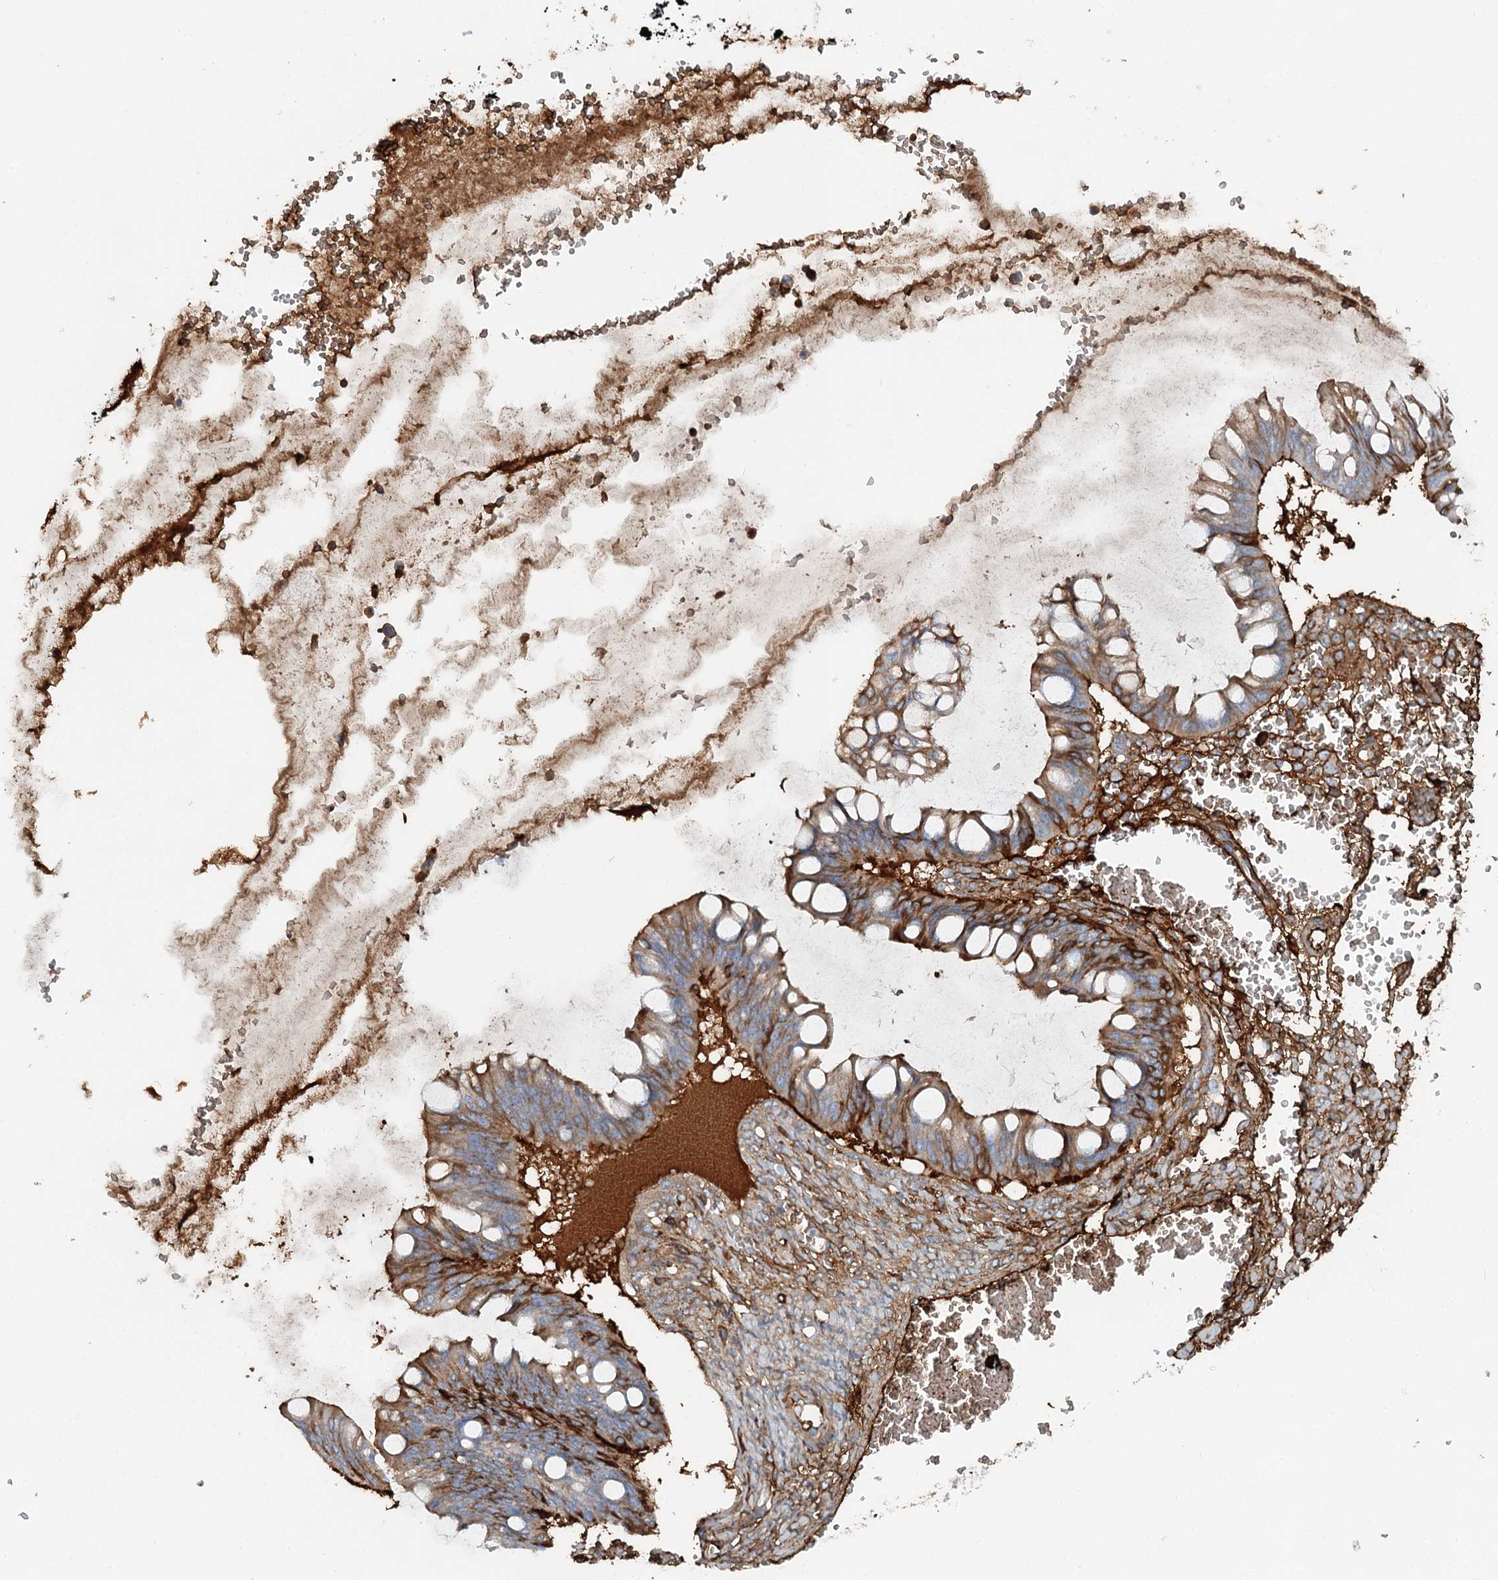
{"staining": {"intensity": "moderate", "quantity": "25%-75%", "location": "cytoplasmic/membranous"}, "tissue": "ovarian cancer", "cell_type": "Tumor cells", "image_type": "cancer", "snomed": [{"axis": "morphology", "description": "Cystadenocarcinoma, mucinous, NOS"}, {"axis": "topography", "description": "Ovary"}], "caption": "Immunohistochemical staining of human mucinous cystadenocarcinoma (ovarian) shows medium levels of moderate cytoplasmic/membranous positivity in approximately 25%-75% of tumor cells. The protein of interest is shown in brown color, while the nuclei are stained blue.", "gene": "ALKBH8", "patient": {"sex": "female", "age": 73}}